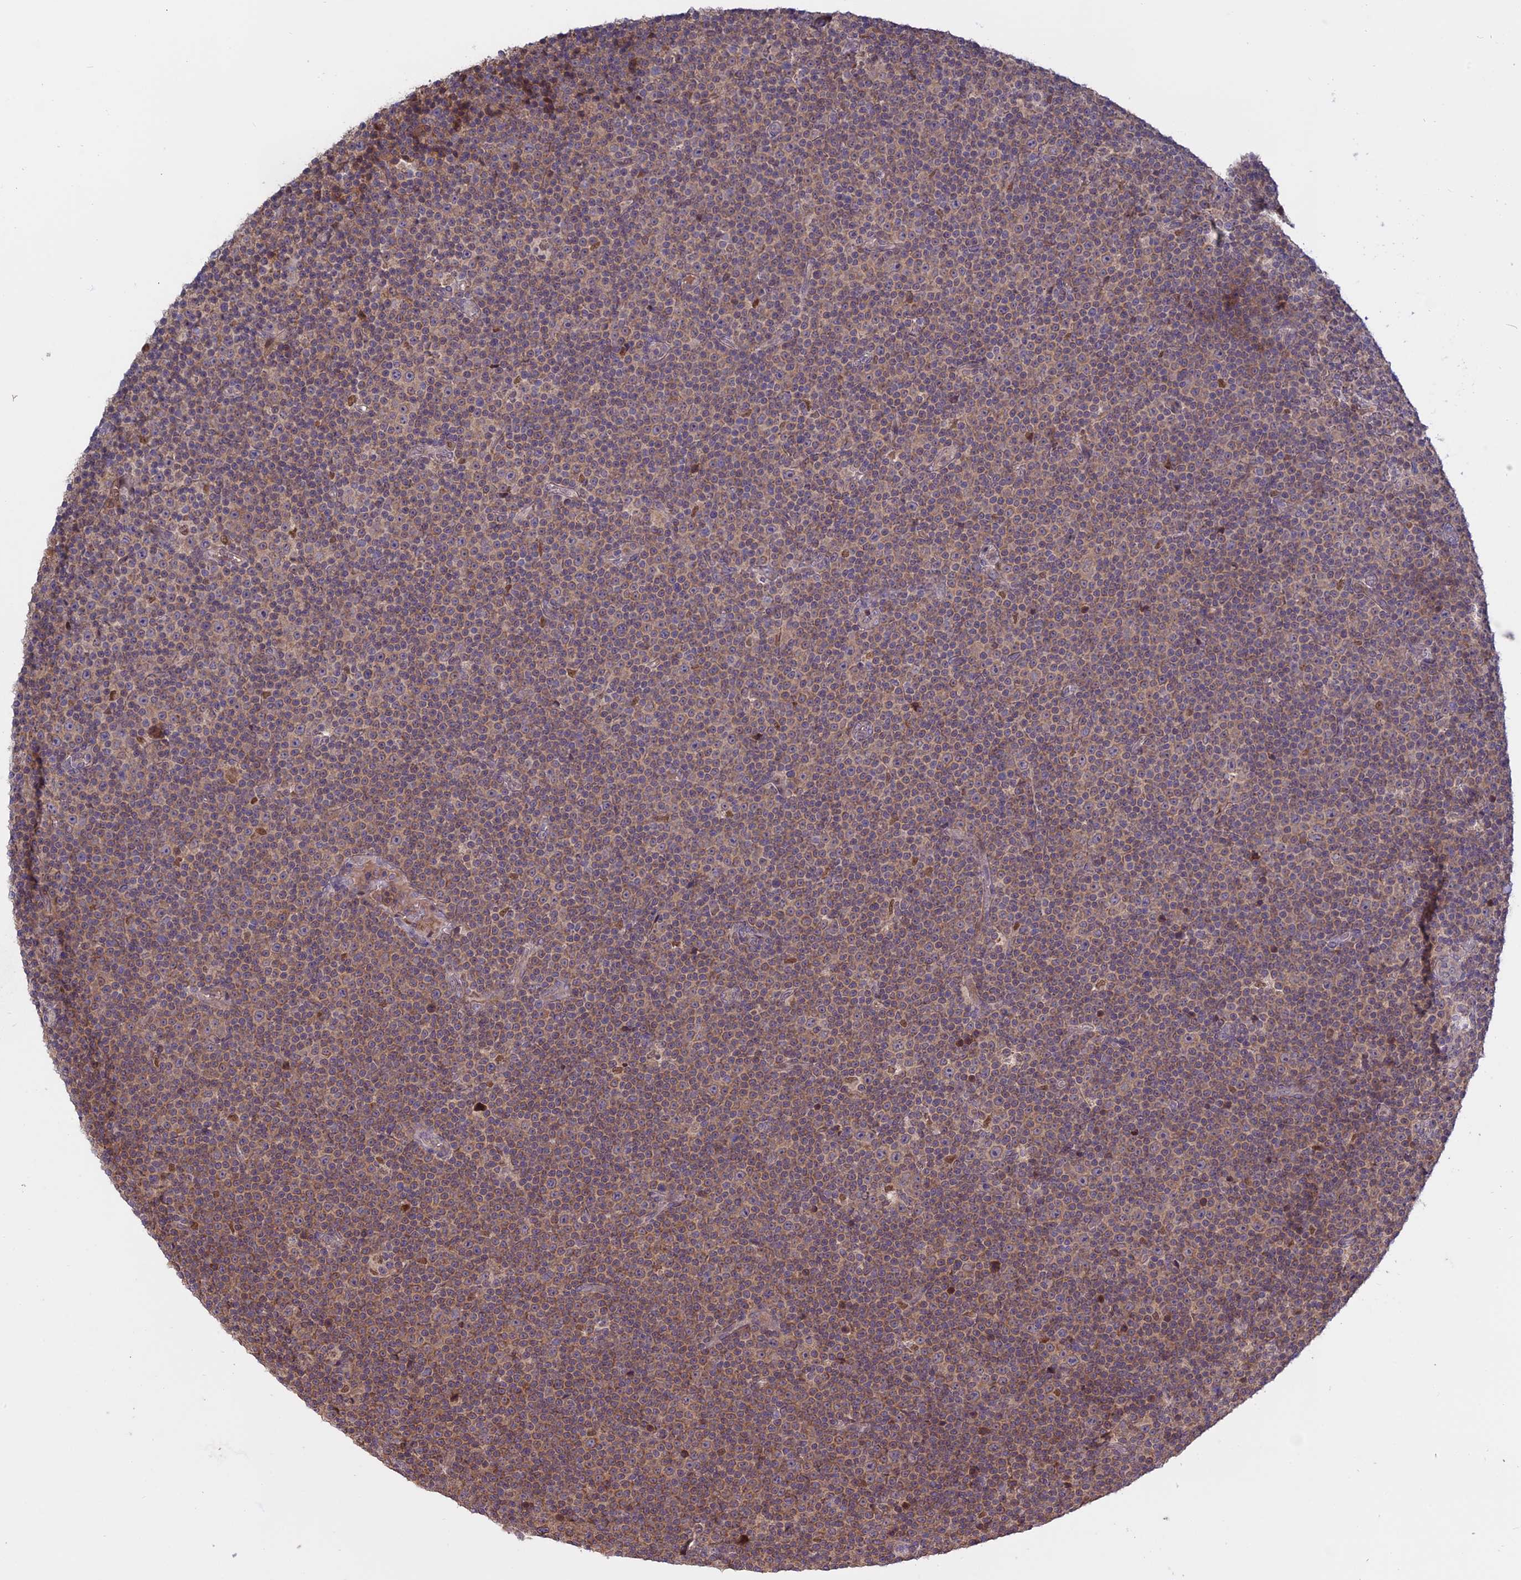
{"staining": {"intensity": "moderate", "quantity": ">75%", "location": "cytoplasmic/membranous"}, "tissue": "lymphoma", "cell_type": "Tumor cells", "image_type": "cancer", "snomed": [{"axis": "morphology", "description": "Malignant lymphoma, non-Hodgkin's type, Low grade"}, {"axis": "topography", "description": "Lymph node"}], "caption": "IHC of low-grade malignant lymphoma, non-Hodgkin's type reveals medium levels of moderate cytoplasmic/membranous staining in about >75% of tumor cells.", "gene": "TMEM208", "patient": {"sex": "female", "age": 67}}